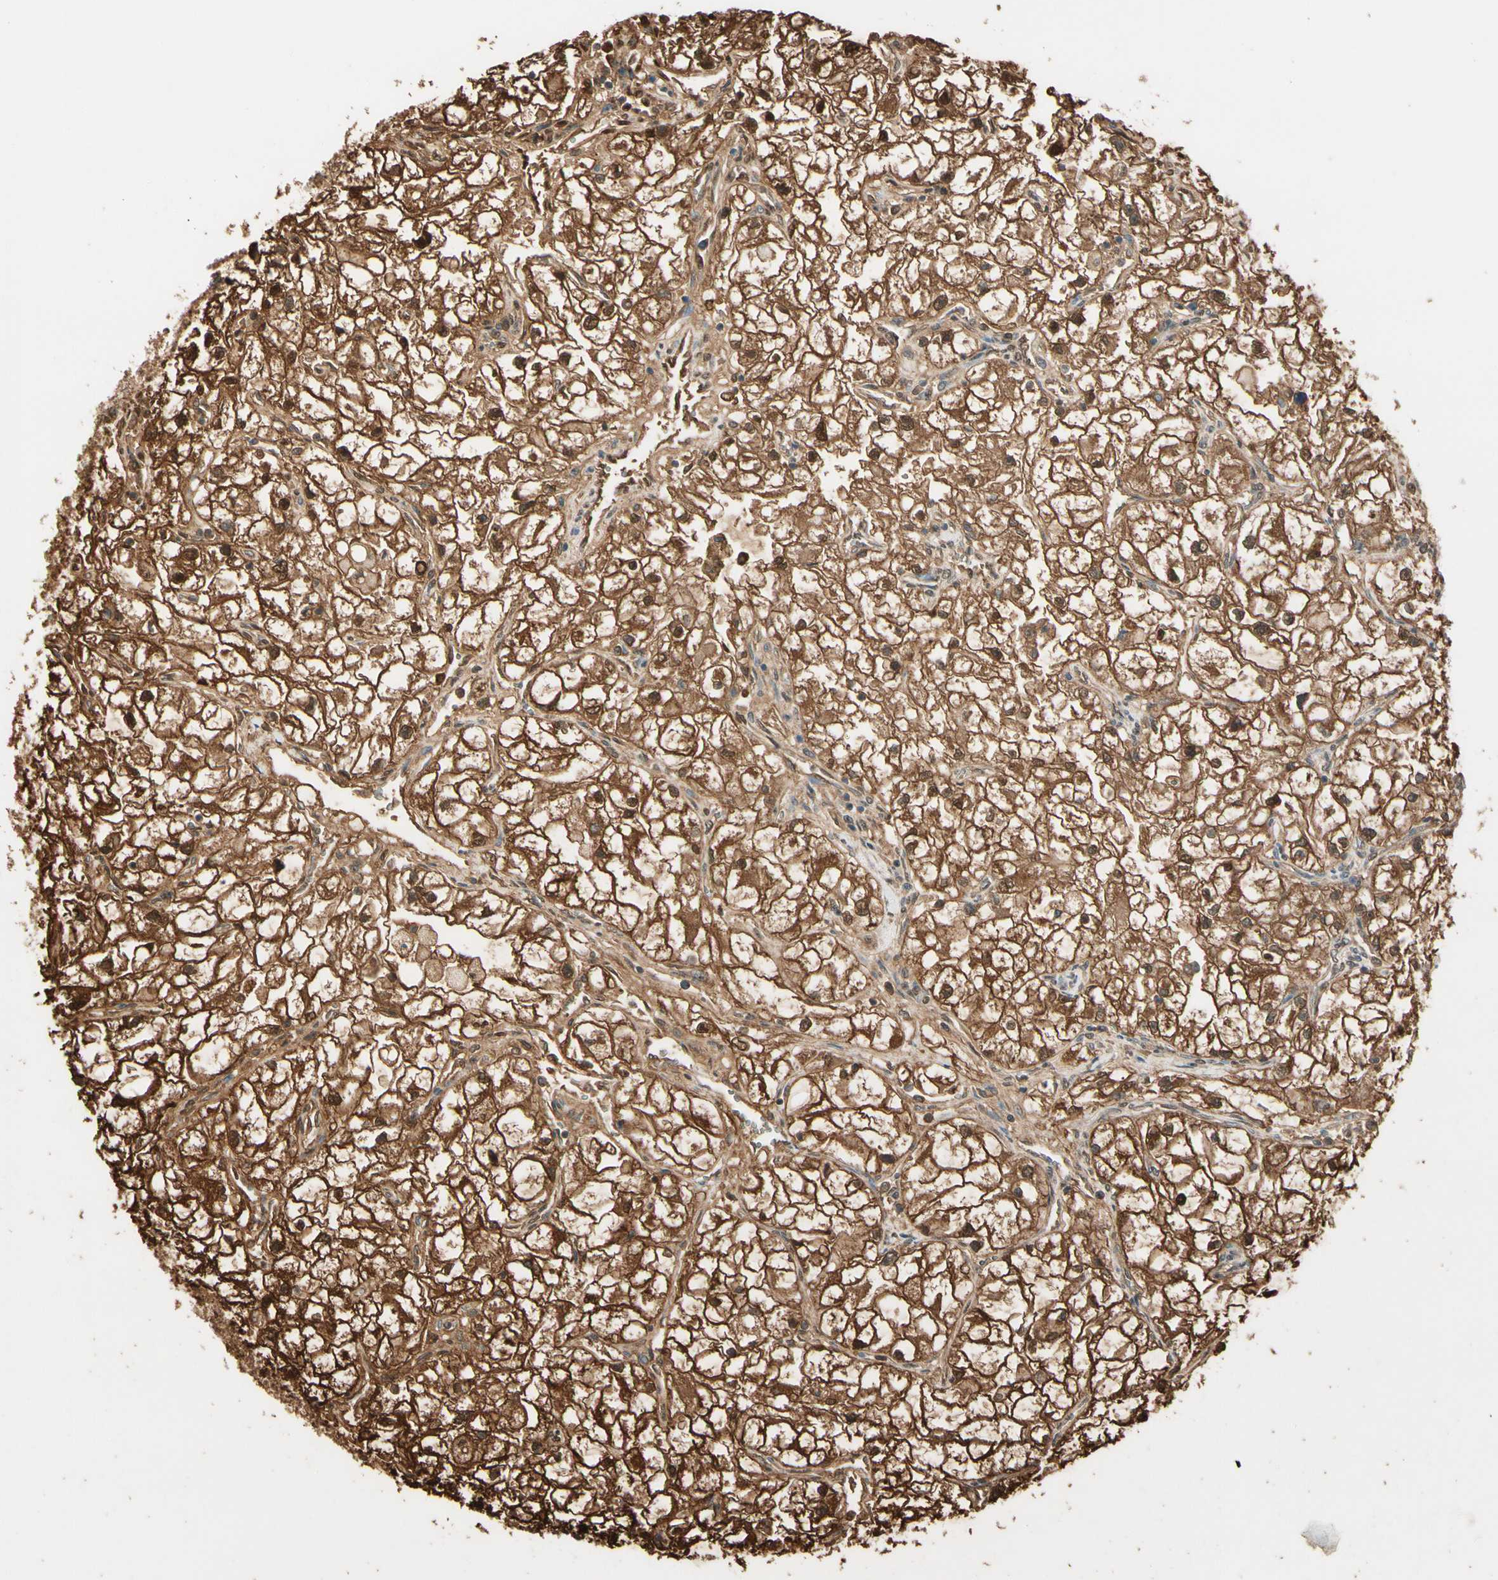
{"staining": {"intensity": "moderate", "quantity": ">75%", "location": "cytoplasmic/membranous,nuclear"}, "tissue": "renal cancer", "cell_type": "Tumor cells", "image_type": "cancer", "snomed": [{"axis": "morphology", "description": "Adenocarcinoma, NOS"}, {"axis": "topography", "description": "Kidney"}], "caption": "Protein expression analysis of renal cancer (adenocarcinoma) demonstrates moderate cytoplasmic/membranous and nuclear staining in approximately >75% of tumor cells. (Stains: DAB in brown, nuclei in blue, Microscopy: brightfield microscopy at high magnification).", "gene": "PNCK", "patient": {"sex": "female", "age": 70}}